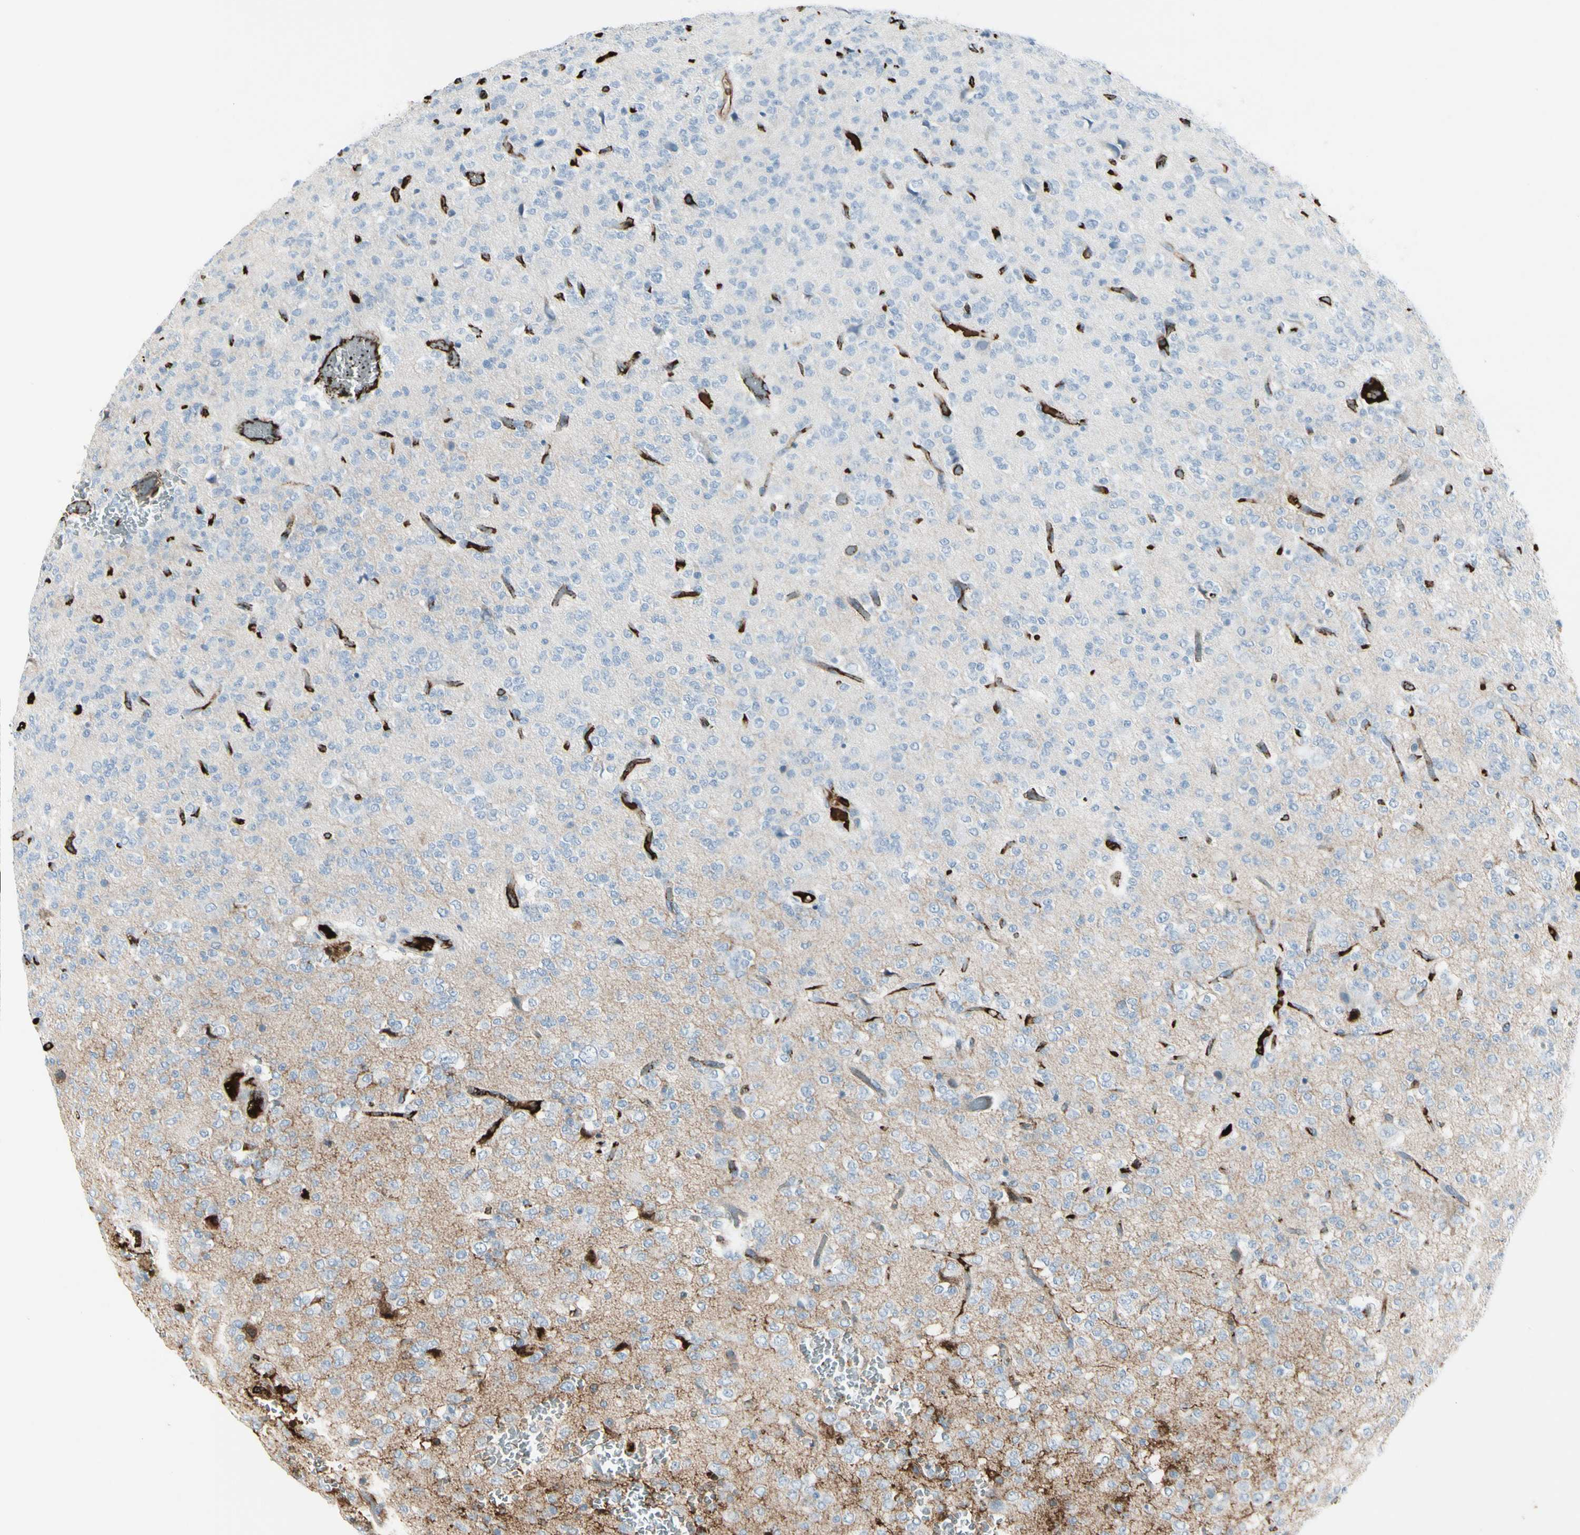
{"staining": {"intensity": "negative", "quantity": "none", "location": "none"}, "tissue": "glioma", "cell_type": "Tumor cells", "image_type": "cancer", "snomed": [{"axis": "morphology", "description": "Glioma, malignant, Low grade"}, {"axis": "topography", "description": "Brain"}], "caption": "DAB (3,3'-diaminobenzidine) immunohistochemical staining of malignant glioma (low-grade) demonstrates no significant positivity in tumor cells.", "gene": "IGHG1", "patient": {"sex": "male", "age": 38}}